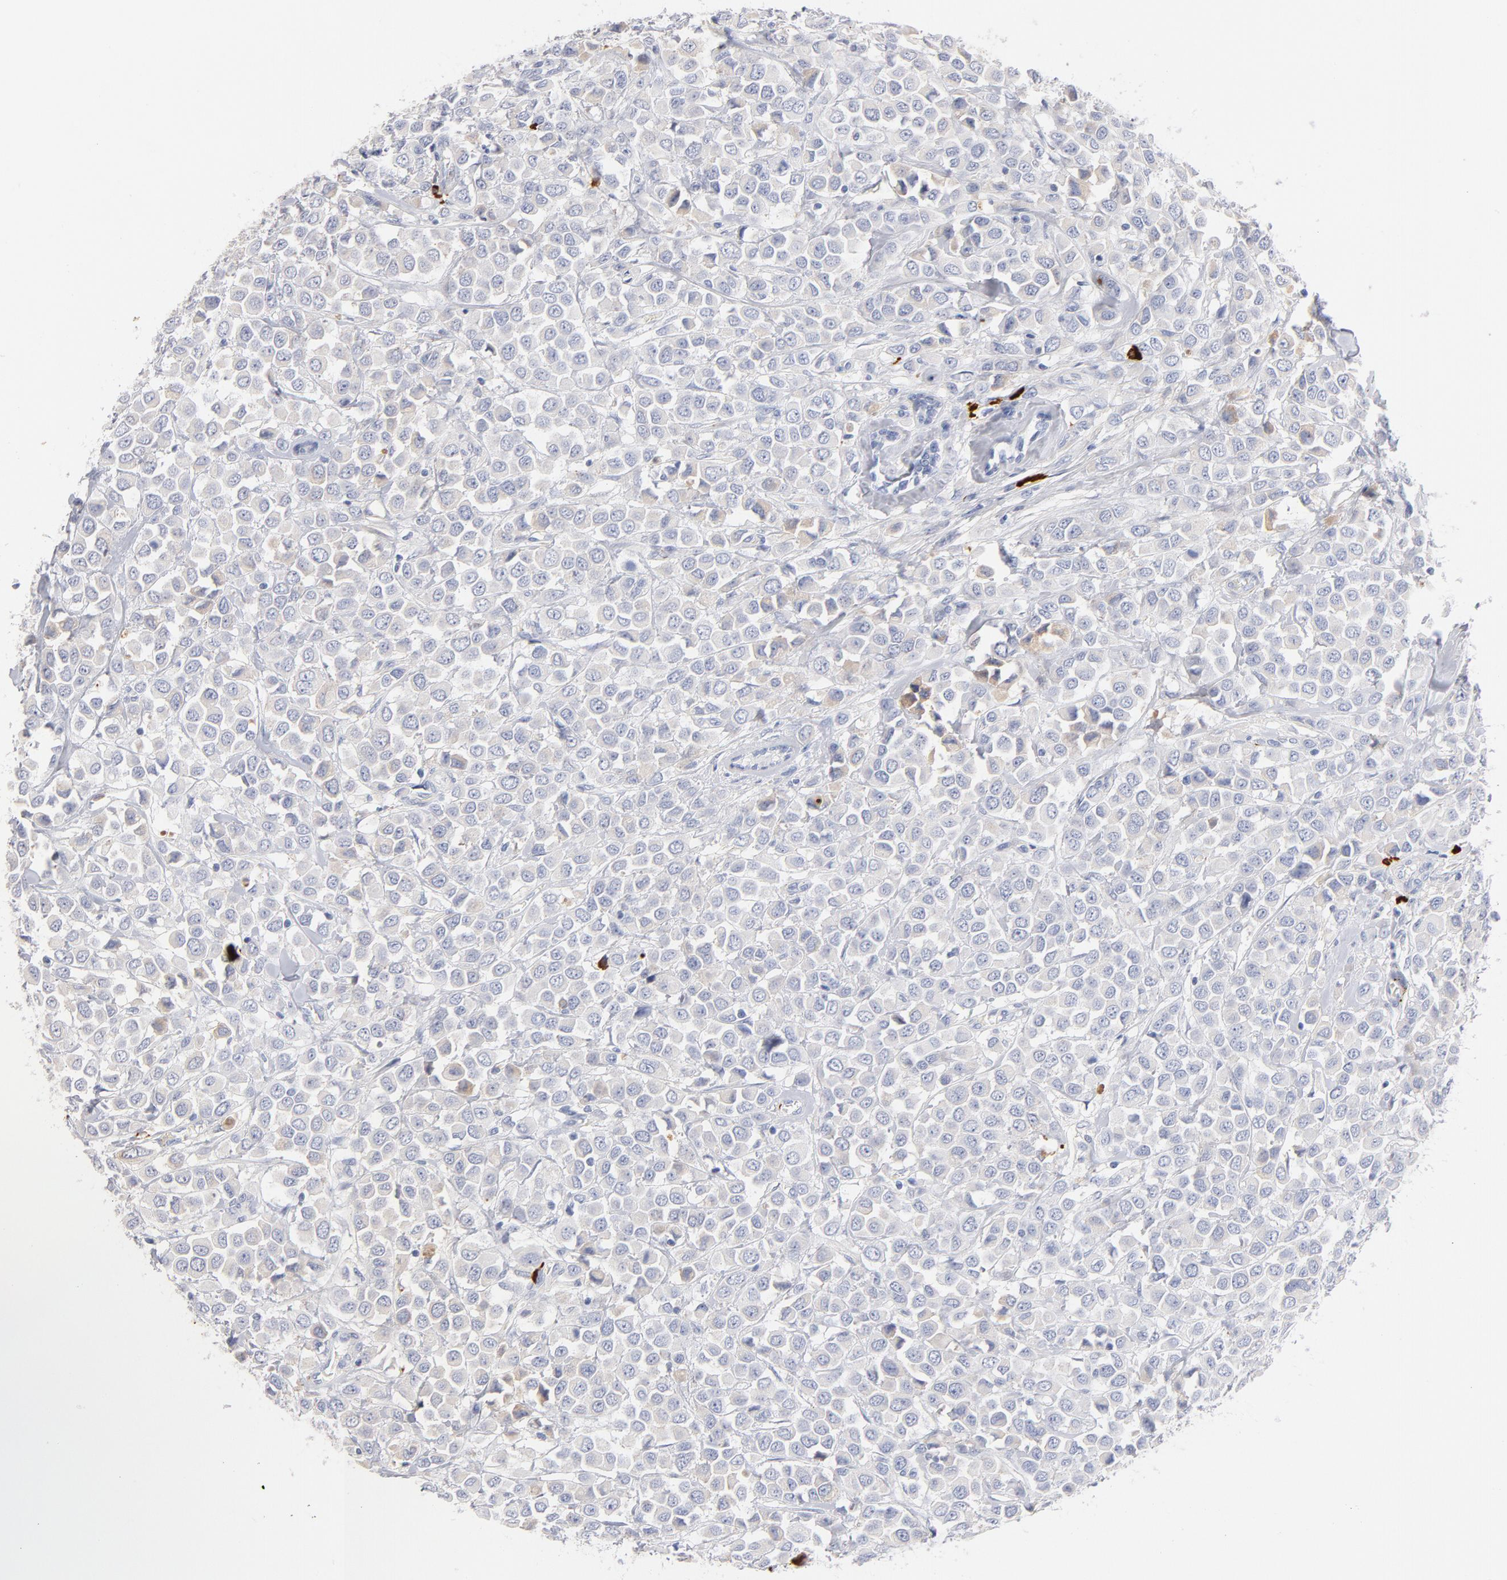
{"staining": {"intensity": "negative", "quantity": "none", "location": "none"}, "tissue": "breast cancer", "cell_type": "Tumor cells", "image_type": "cancer", "snomed": [{"axis": "morphology", "description": "Duct carcinoma"}, {"axis": "topography", "description": "Breast"}], "caption": "The photomicrograph exhibits no staining of tumor cells in breast invasive ductal carcinoma.", "gene": "PLAT", "patient": {"sex": "female", "age": 61}}